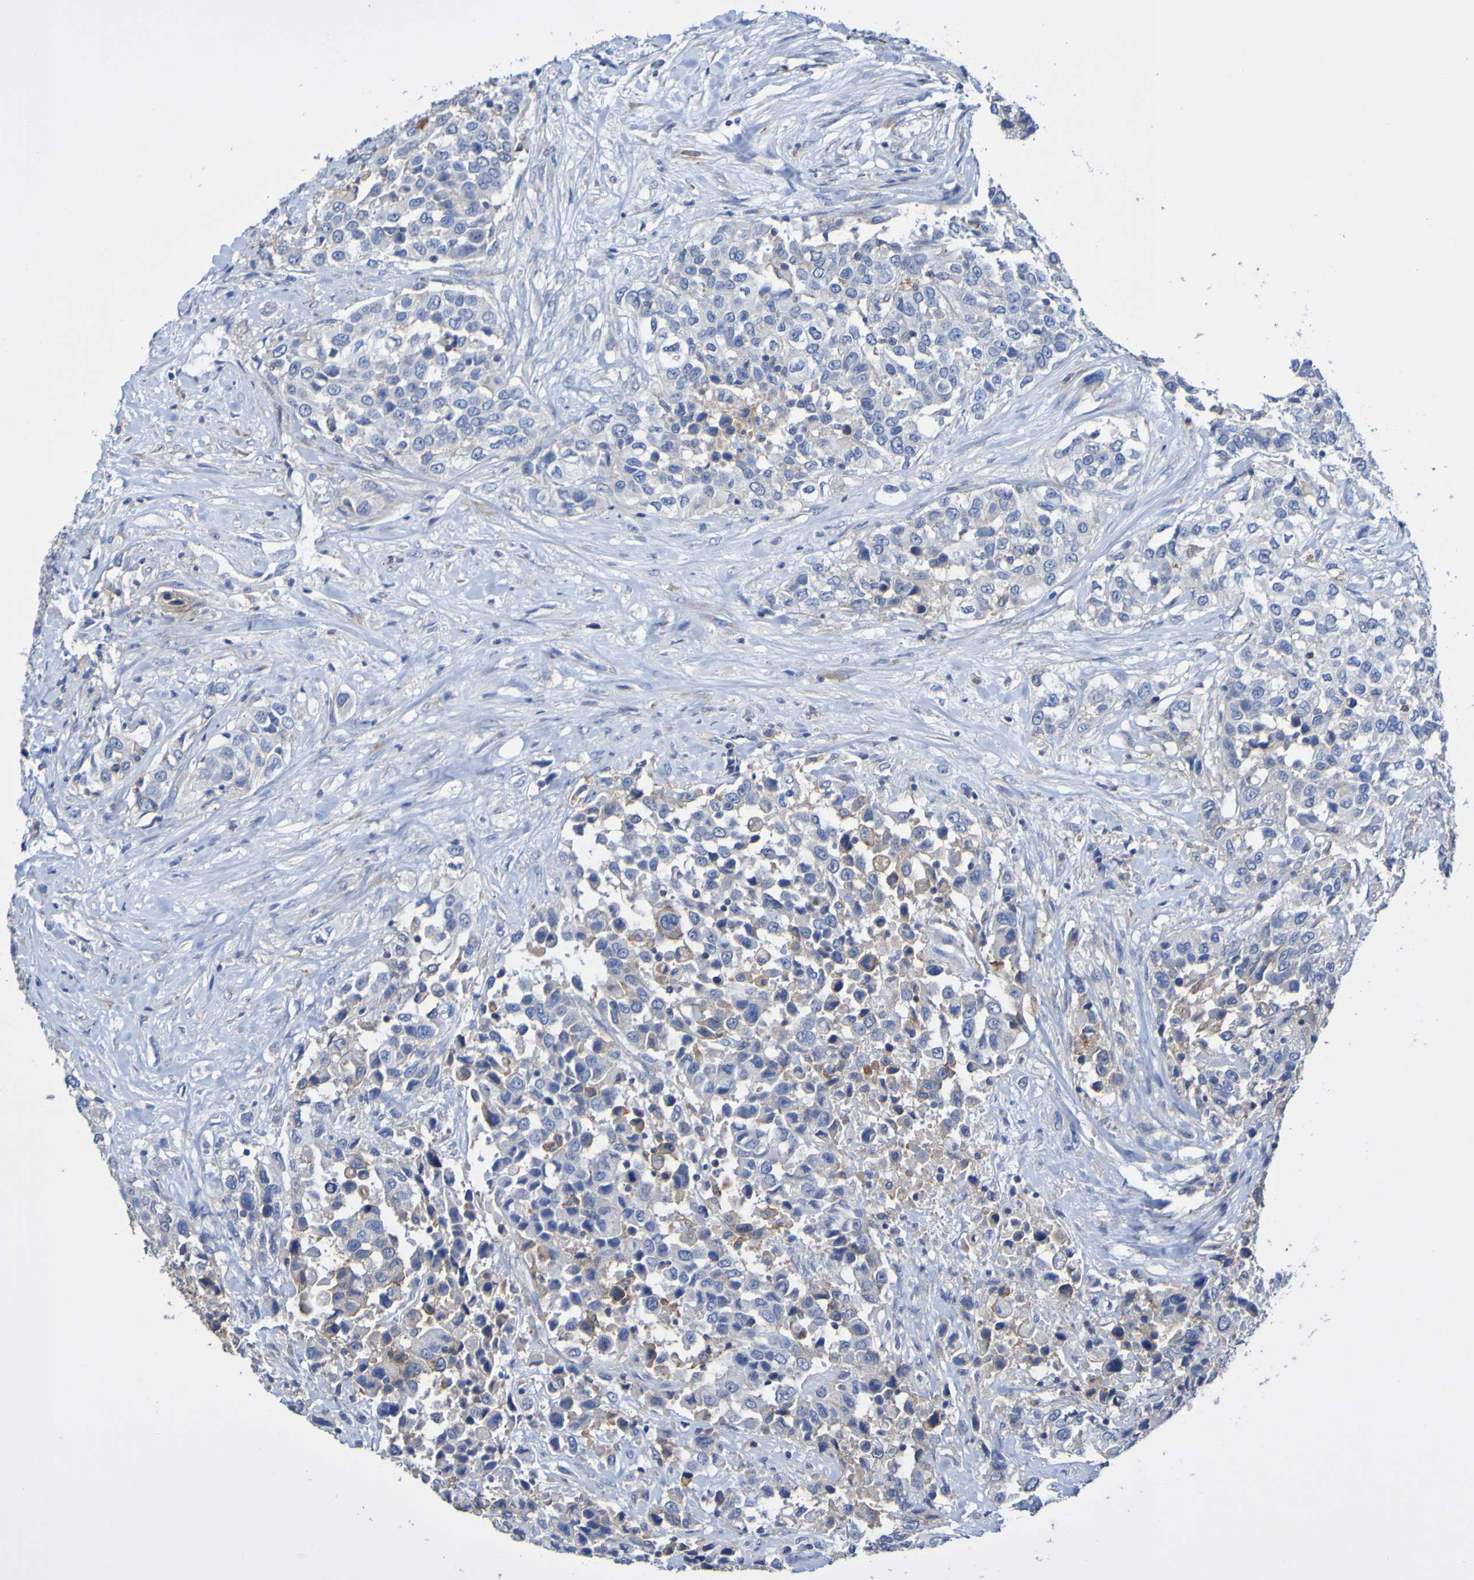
{"staining": {"intensity": "negative", "quantity": "none", "location": "none"}, "tissue": "urothelial cancer", "cell_type": "Tumor cells", "image_type": "cancer", "snomed": [{"axis": "morphology", "description": "Urothelial carcinoma, High grade"}, {"axis": "topography", "description": "Urinary bladder"}], "caption": "This is an IHC image of human urothelial cancer. There is no positivity in tumor cells.", "gene": "SLC3A2", "patient": {"sex": "female", "age": 80}}